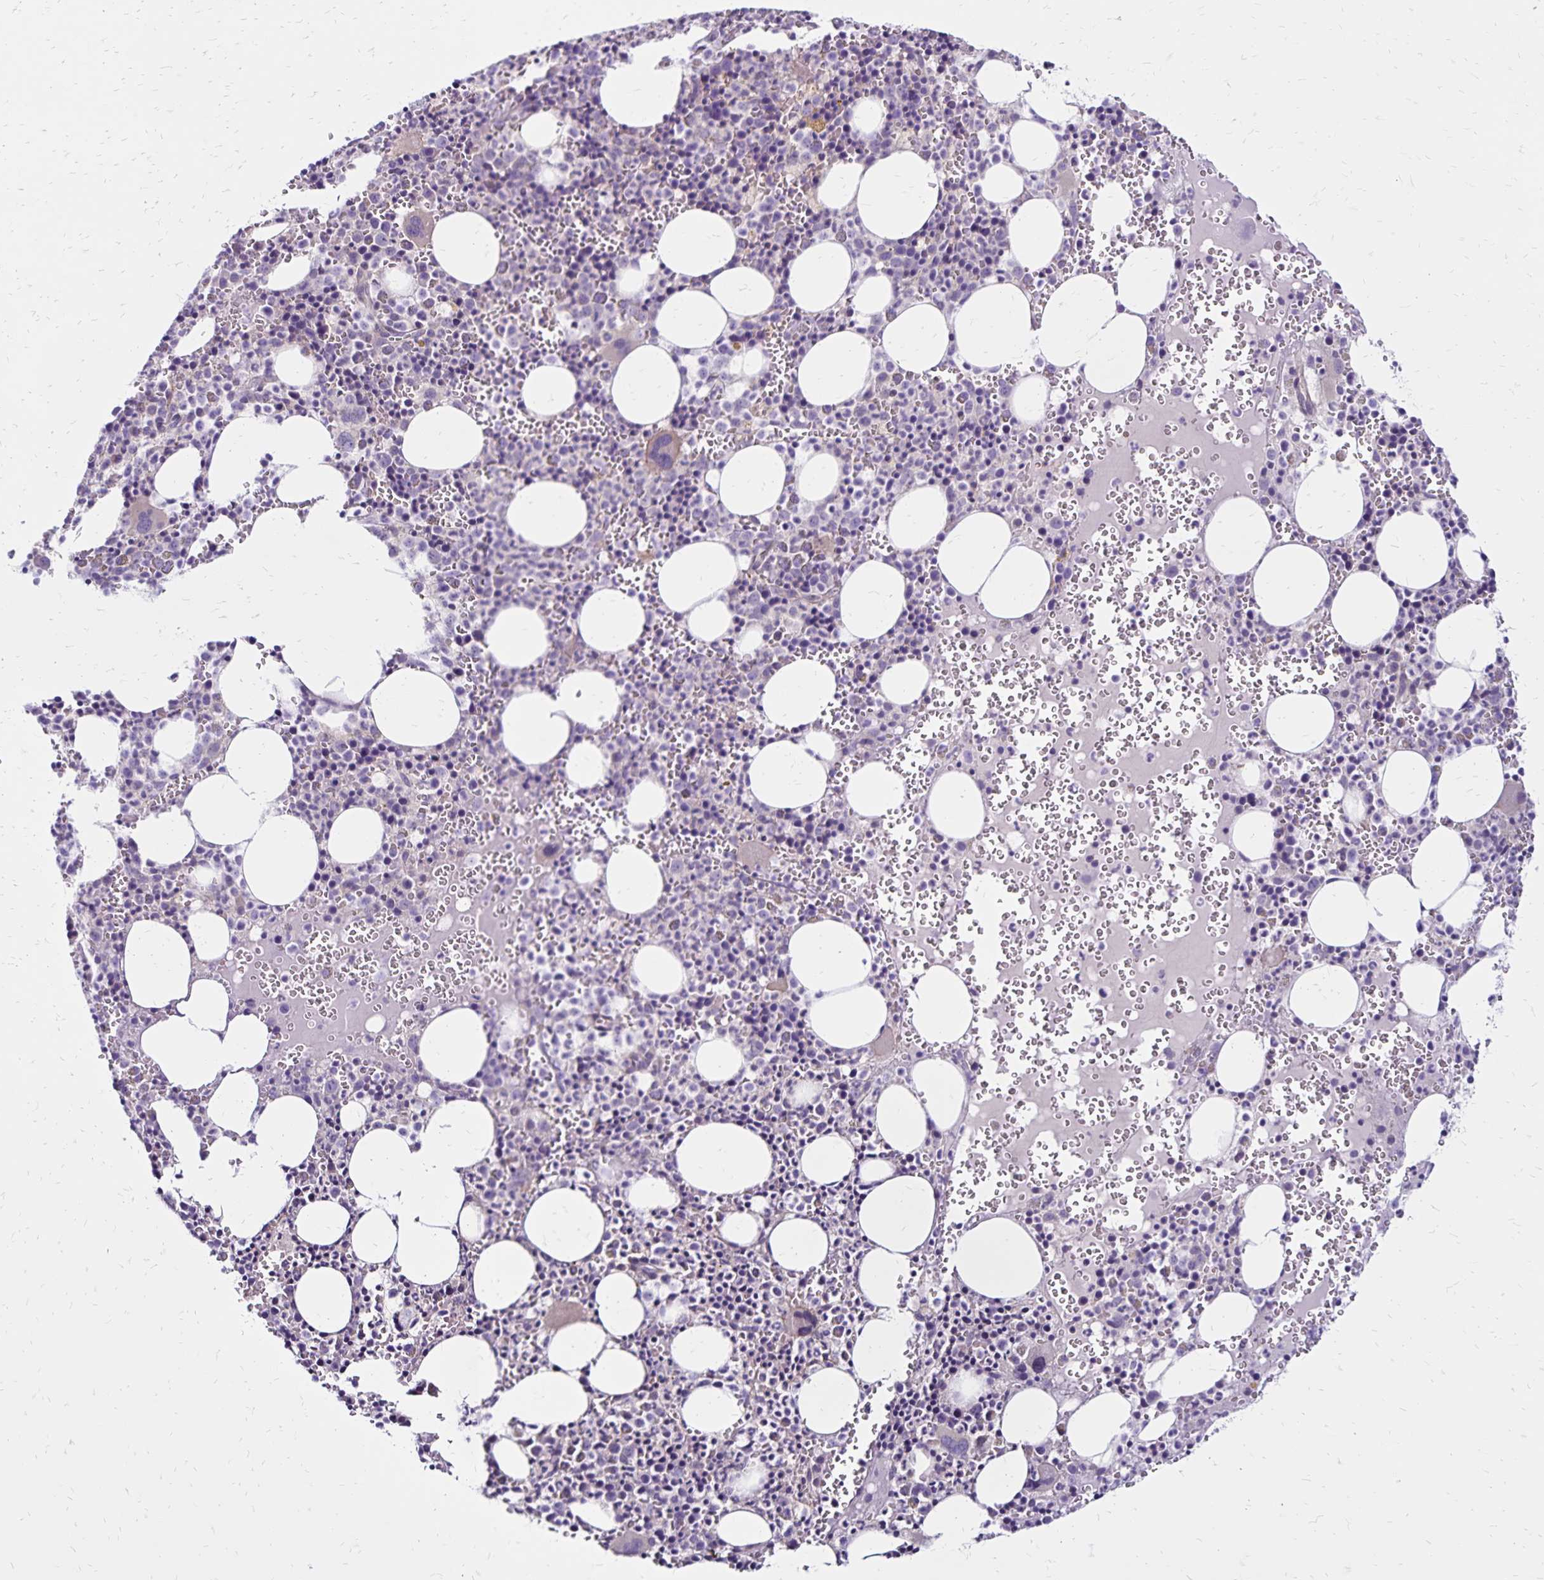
{"staining": {"intensity": "negative", "quantity": "none", "location": "none"}, "tissue": "bone marrow", "cell_type": "Hematopoietic cells", "image_type": "normal", "snomed": [{"axis": "morphology", "description": "Normal tissue, NOS"}, {"axis": "topography", "description": "Bone marrow"}], "caption": "Immunohistochemical staining of unremarkable human bone marrow shows no significant expression in hematopoietic cells.", "gene": "FSD1", "patient": {"sex": "male", "age": 63}}